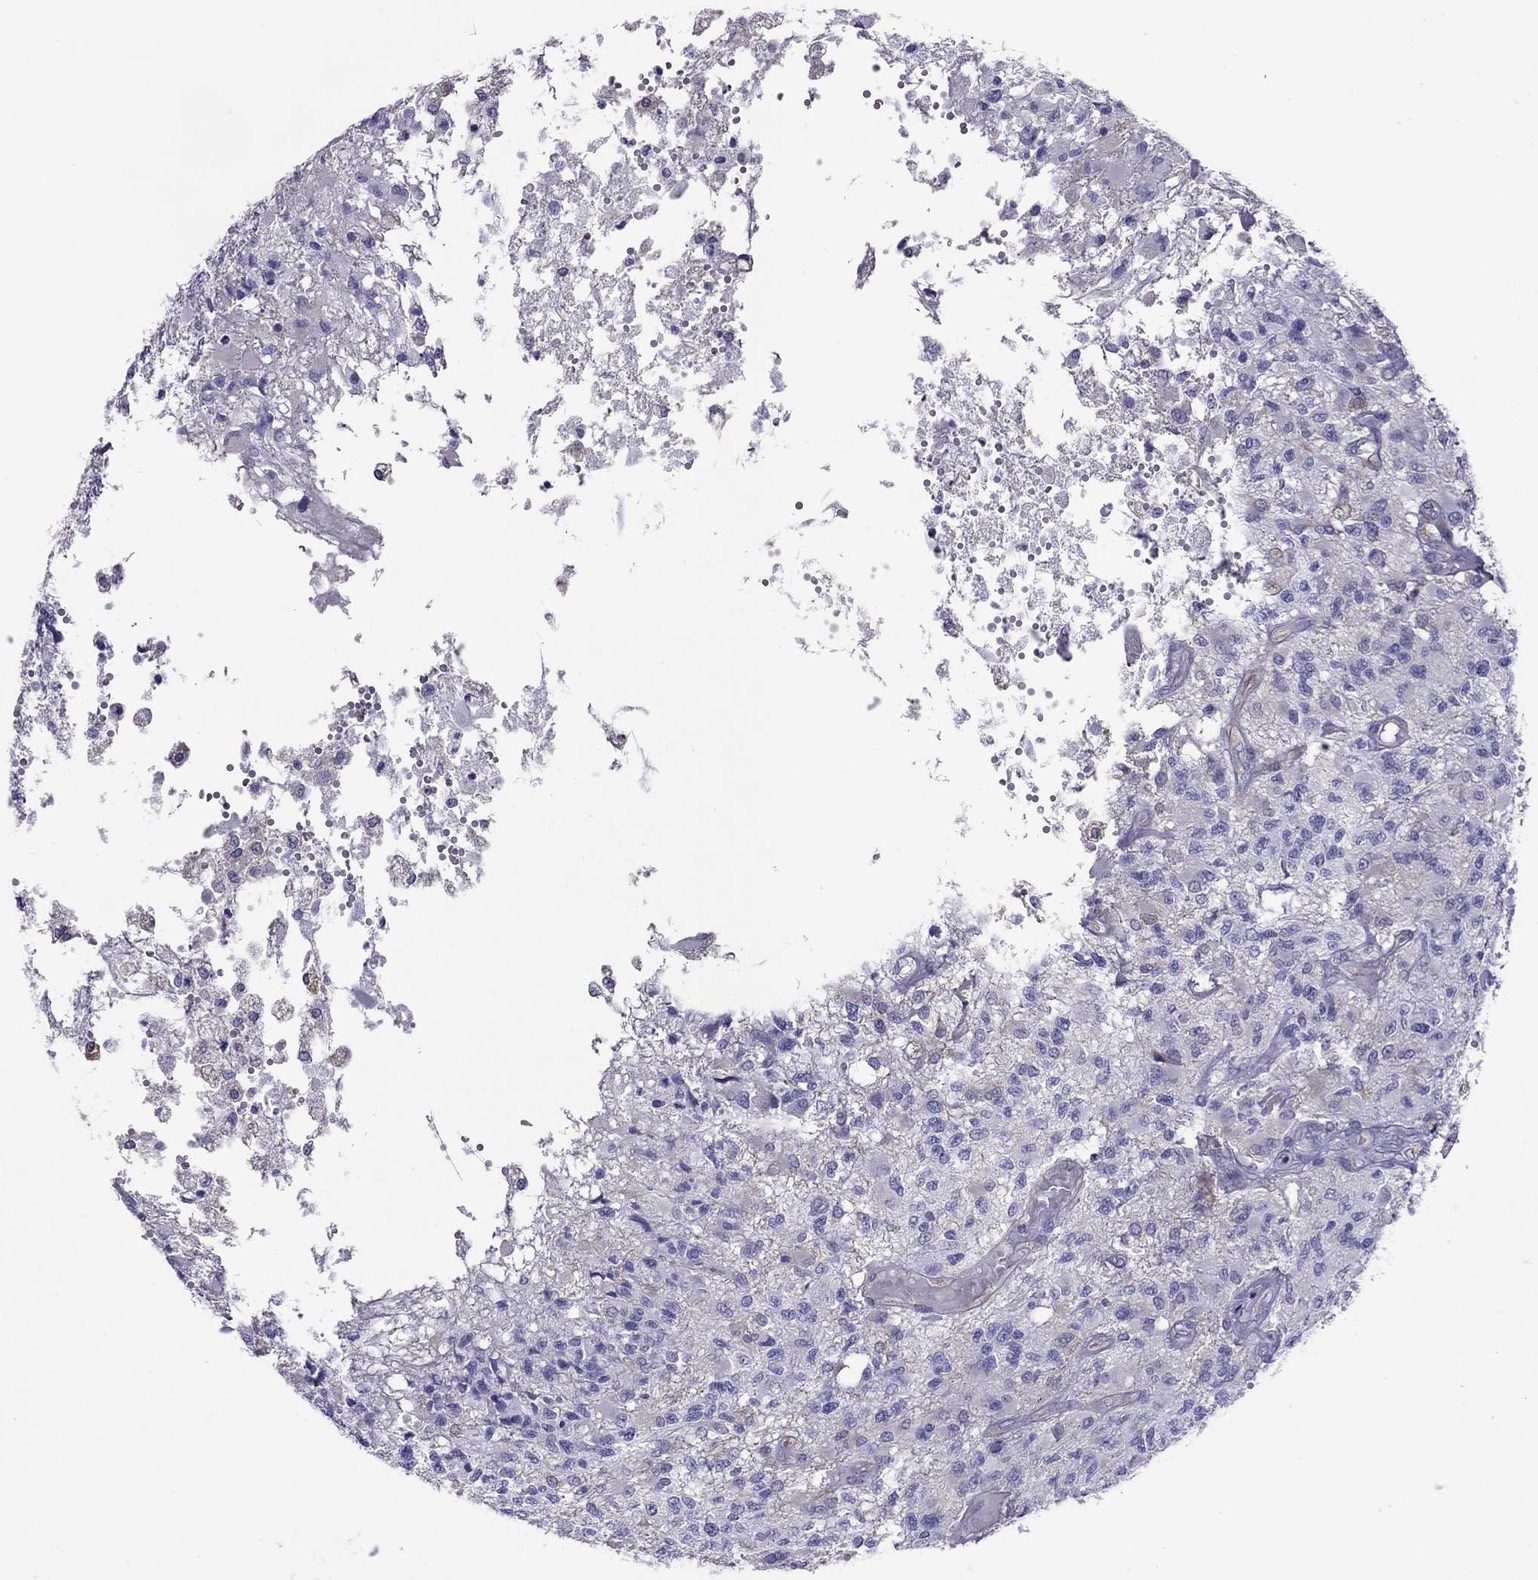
{"staining": {"intensity": "negative", "quantity": "none", "location": "none"}, "tissue": "glioma", "cell_type": "Tumor cells", "image_type": "cancer", "snomed": [{"axis": "morphology", "description": "Glioma, malignant, High grade"}, {"axis": "topography", "description": "Brain"}], "caption": "Glioma was stained to show a protein in brown. There is no significant positivity in tumor cells.", "gene": "ALOX15B", "patient": {"sex": "female", "age": 63}}